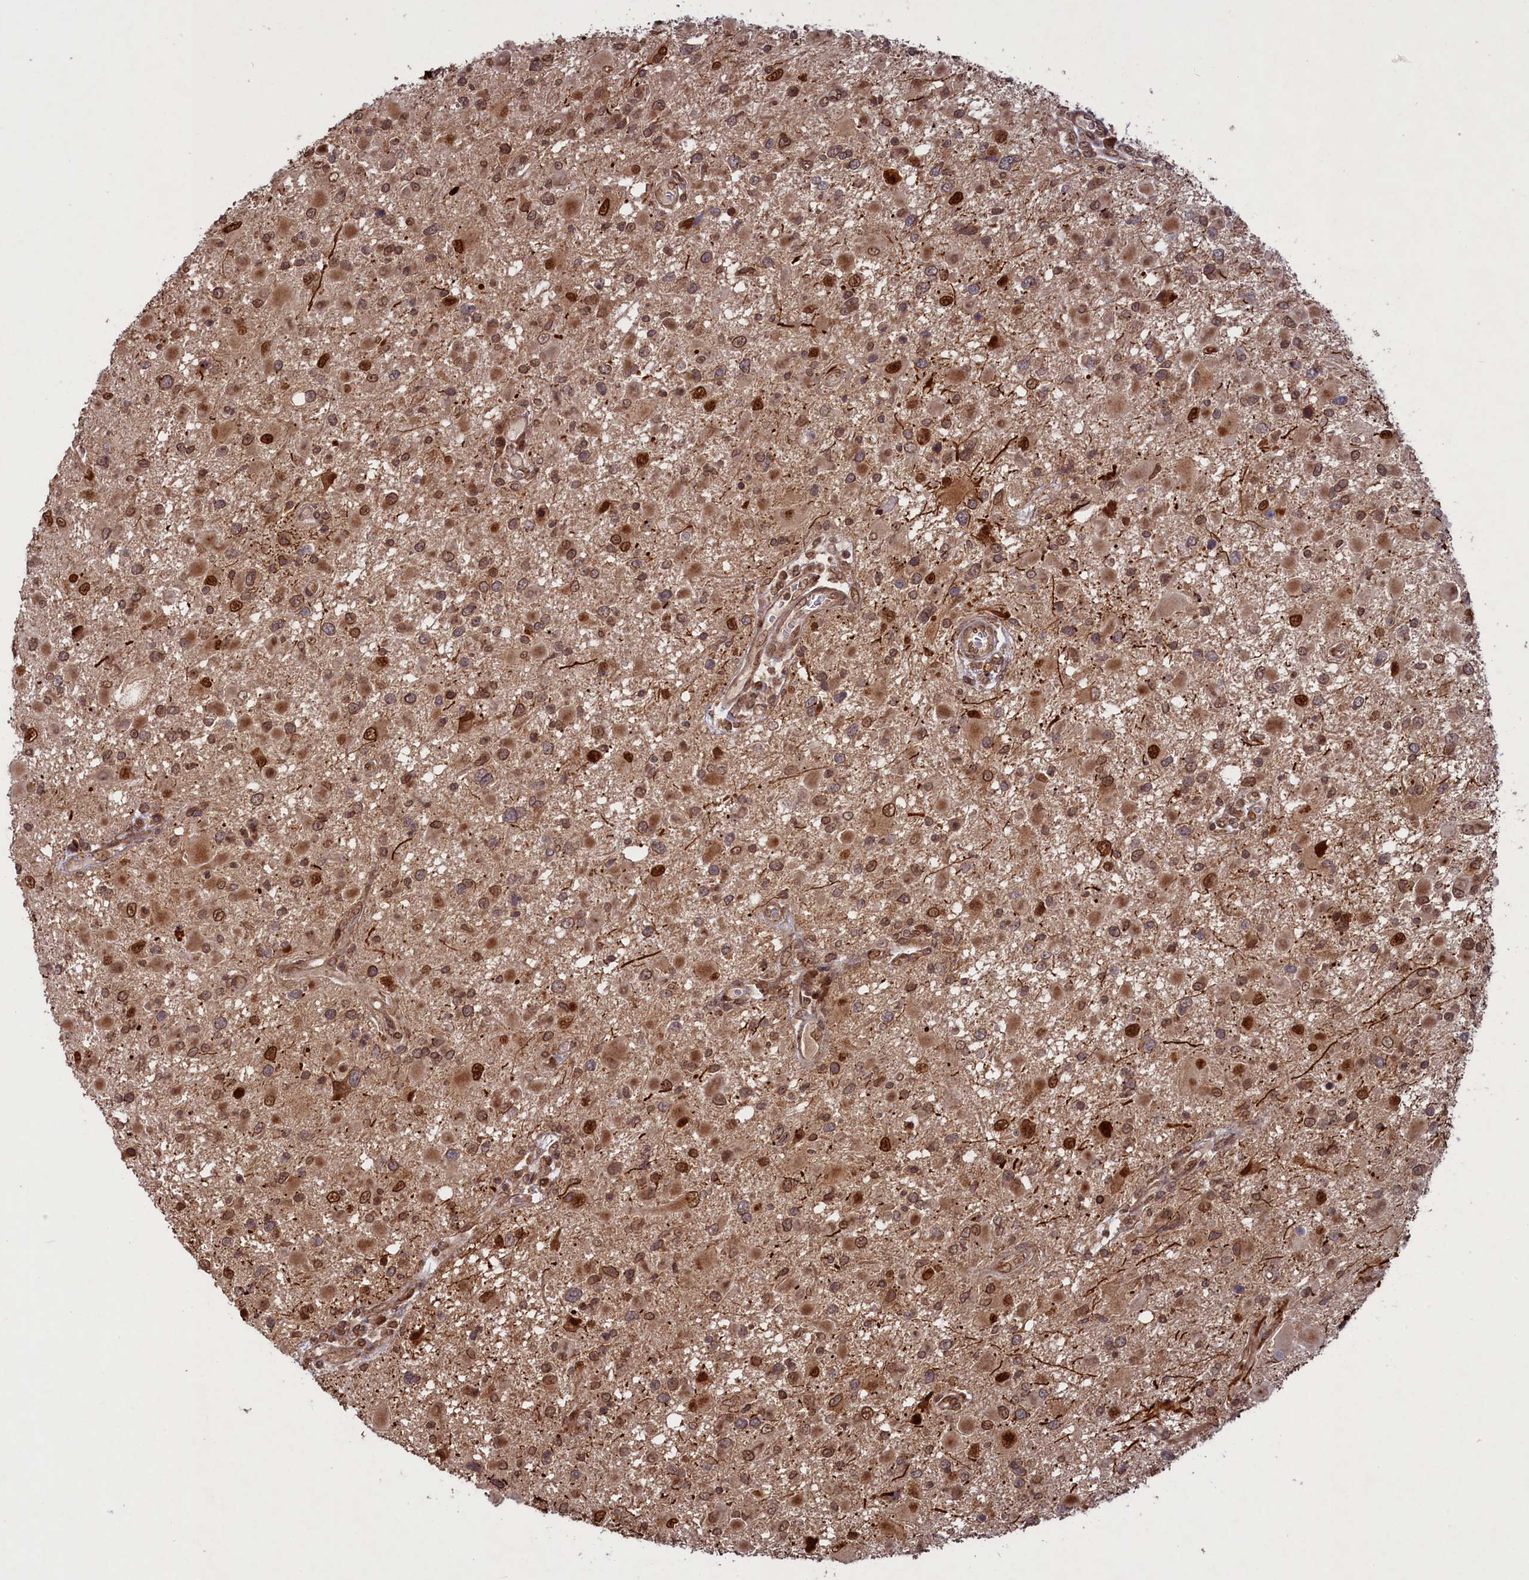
{"staining": {"intensity": "moderate", "quantity": ">75%", "location": "cytoplasmic/membranous,nuclear"}, "tissue": "glioma", "cell_type": "Tumor cells", "image_type": "cancer", "snomed": [{"axis": "morphology", "description": "Glioma, malignant, High grade"}, {"axis": "topography", "description": "Brain"}], "caption": "A brown stain highlights moderate cytoplasmic/membranous and nuclear expression of a protein in human malignant glioma (high-grade) tumor cells. Using DAB (brown) and hematoxylin (blue) stains, captured at high magnification using brightfield microscopy.", "gene": "NAE1", "patient": {"sex": "male", "age": 53}}